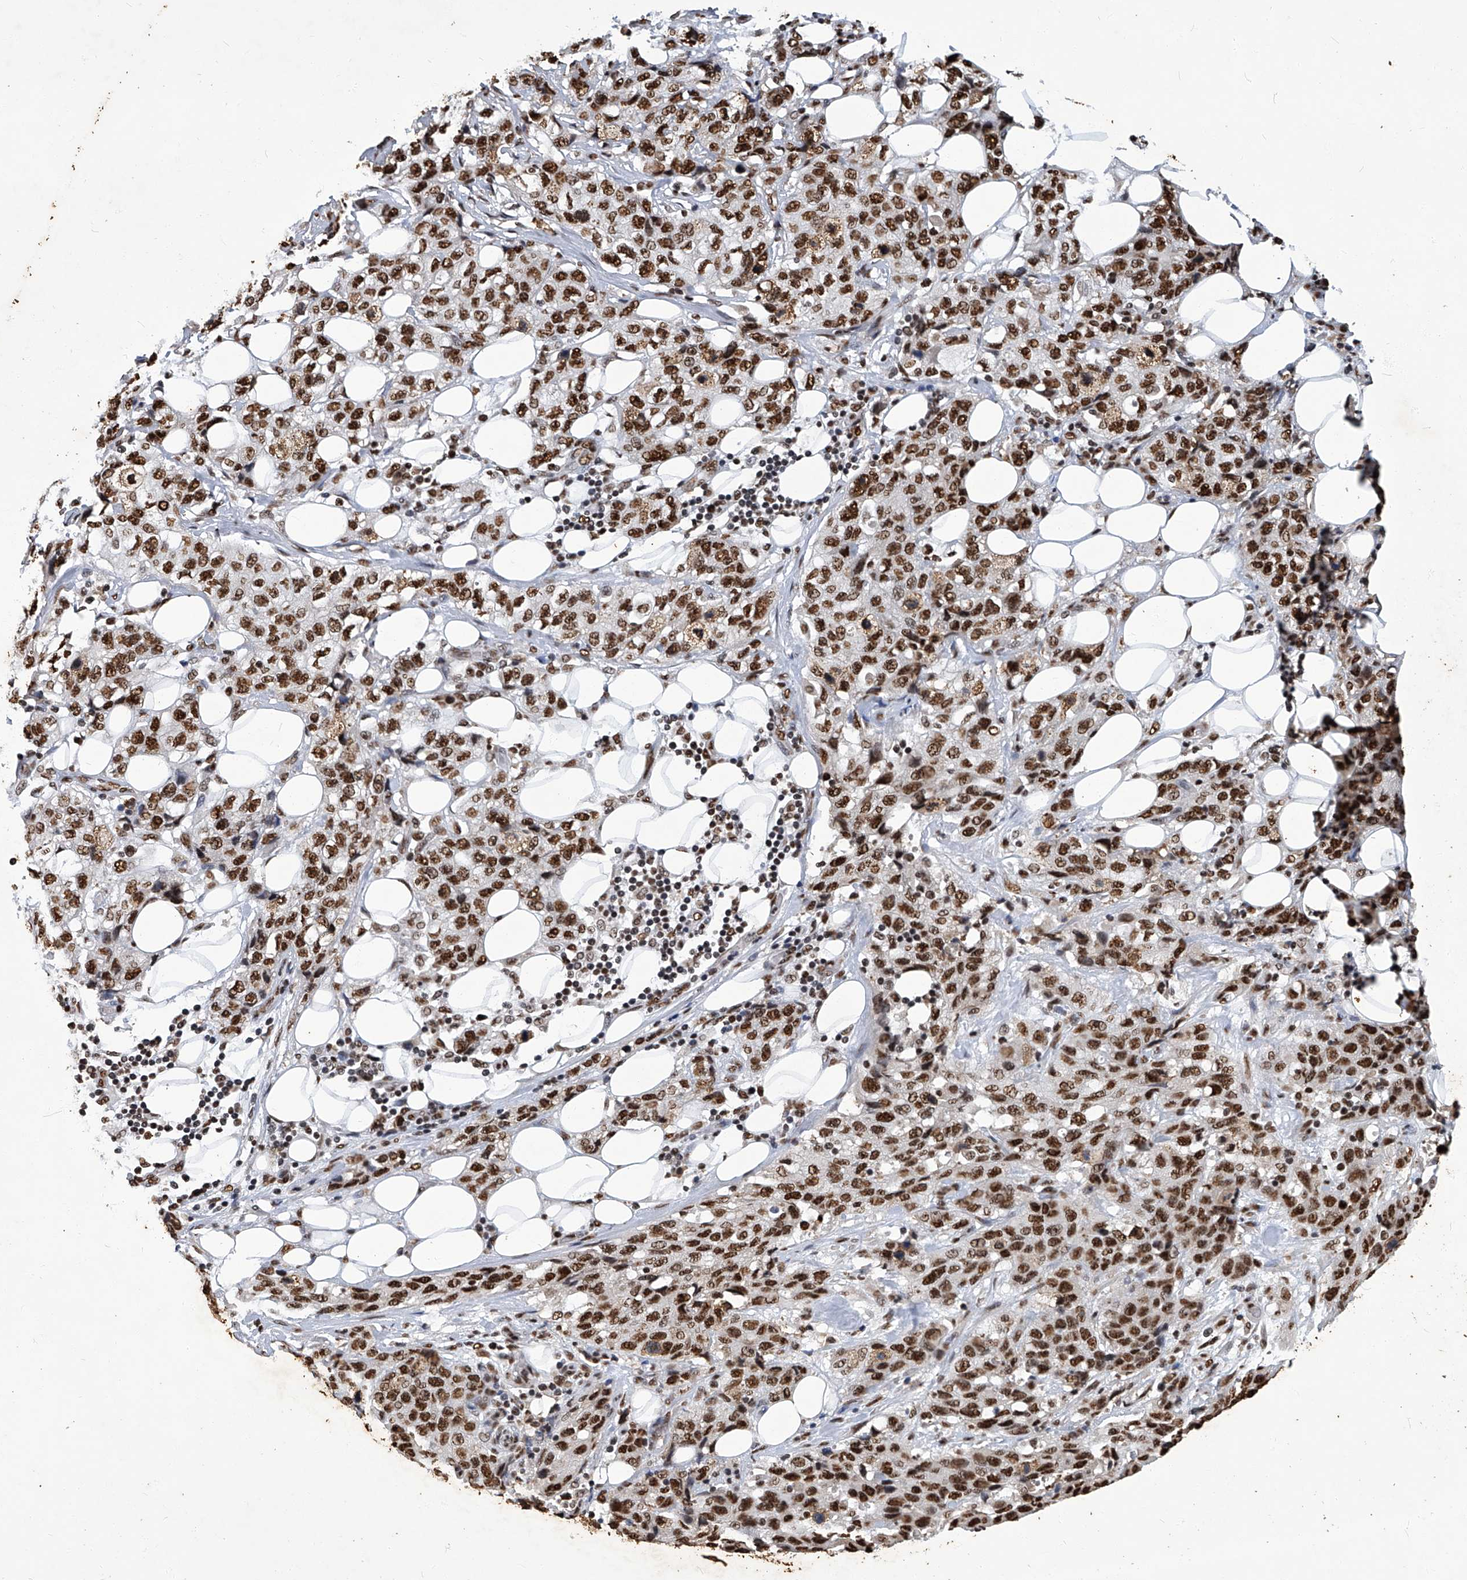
{"staining": {"intensity": "moderate", "quantity": ">75%", "location": "nuclear"}, "tissue": "stomach cancer", "cell_type": "Tumor cells", "image_type": "cancer", "snomed": [{"axis": "morphology", "description": "Adenocarcinoma, NOS"}, {"axis": "topography", "description": "Stomach"}], "caption": "Protein staining exhibits moderate nuclear positivity in approximately >75% of tumor cells in stomach adenocarcinoma.", "gene": "HBP1", "patient": {"sex": "male", "age": 48}}